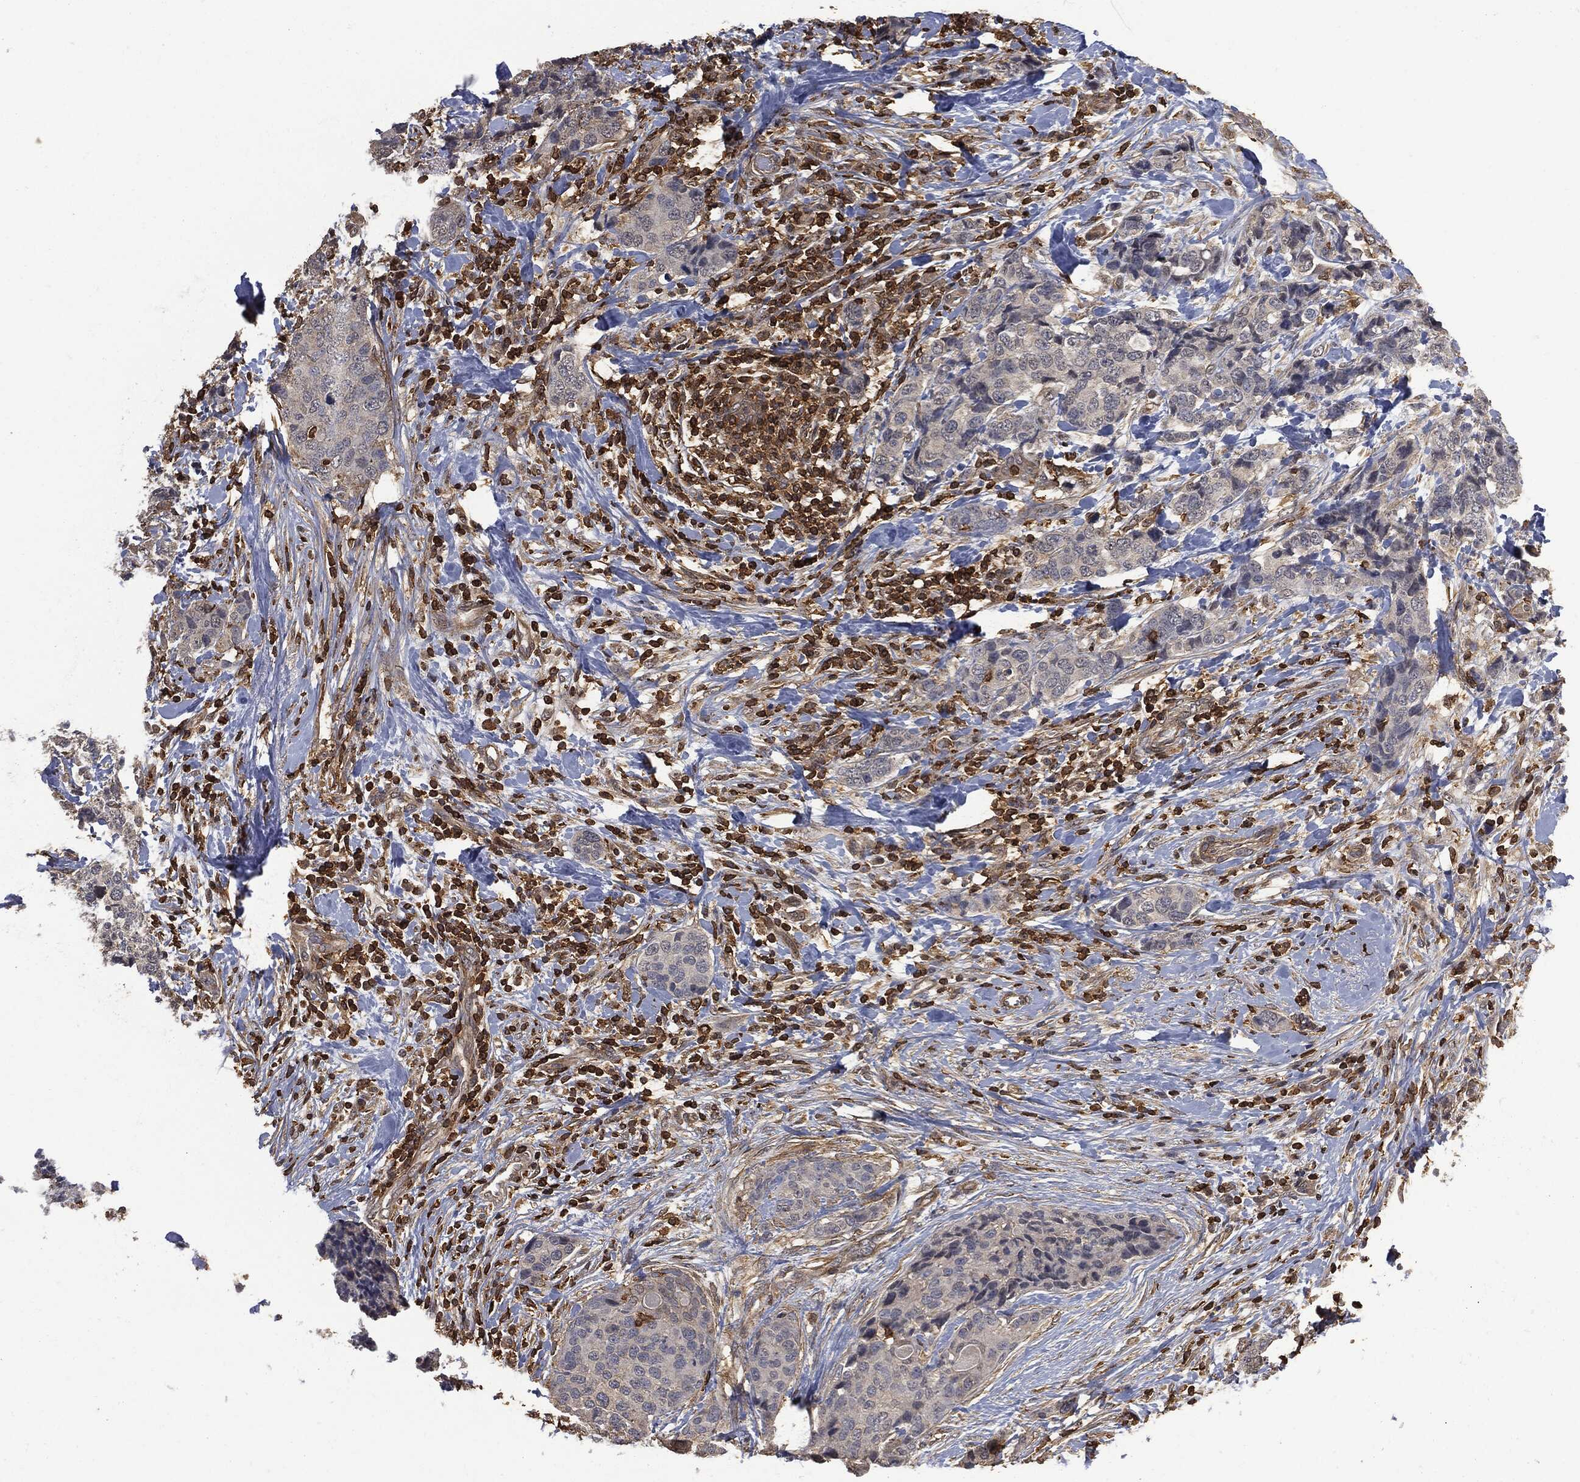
{"staining": {"intensity": "negative", "quantity": "none", "location": "none"}, "tissue": "breast cancer", "cell_type": "Tumor cells", "image_type": "cancer", "snomed": [{"axis": "morphology", "description": "Lobular carcinoma"}, {"axis": "topography", "description": "Breast"}], "caption": "Human breast cancer stained for a protein using IHC demonstrates no positivity in tumor cells.", "gene": "PSMB10", "patient": {"sex": "female", "age": 59}}